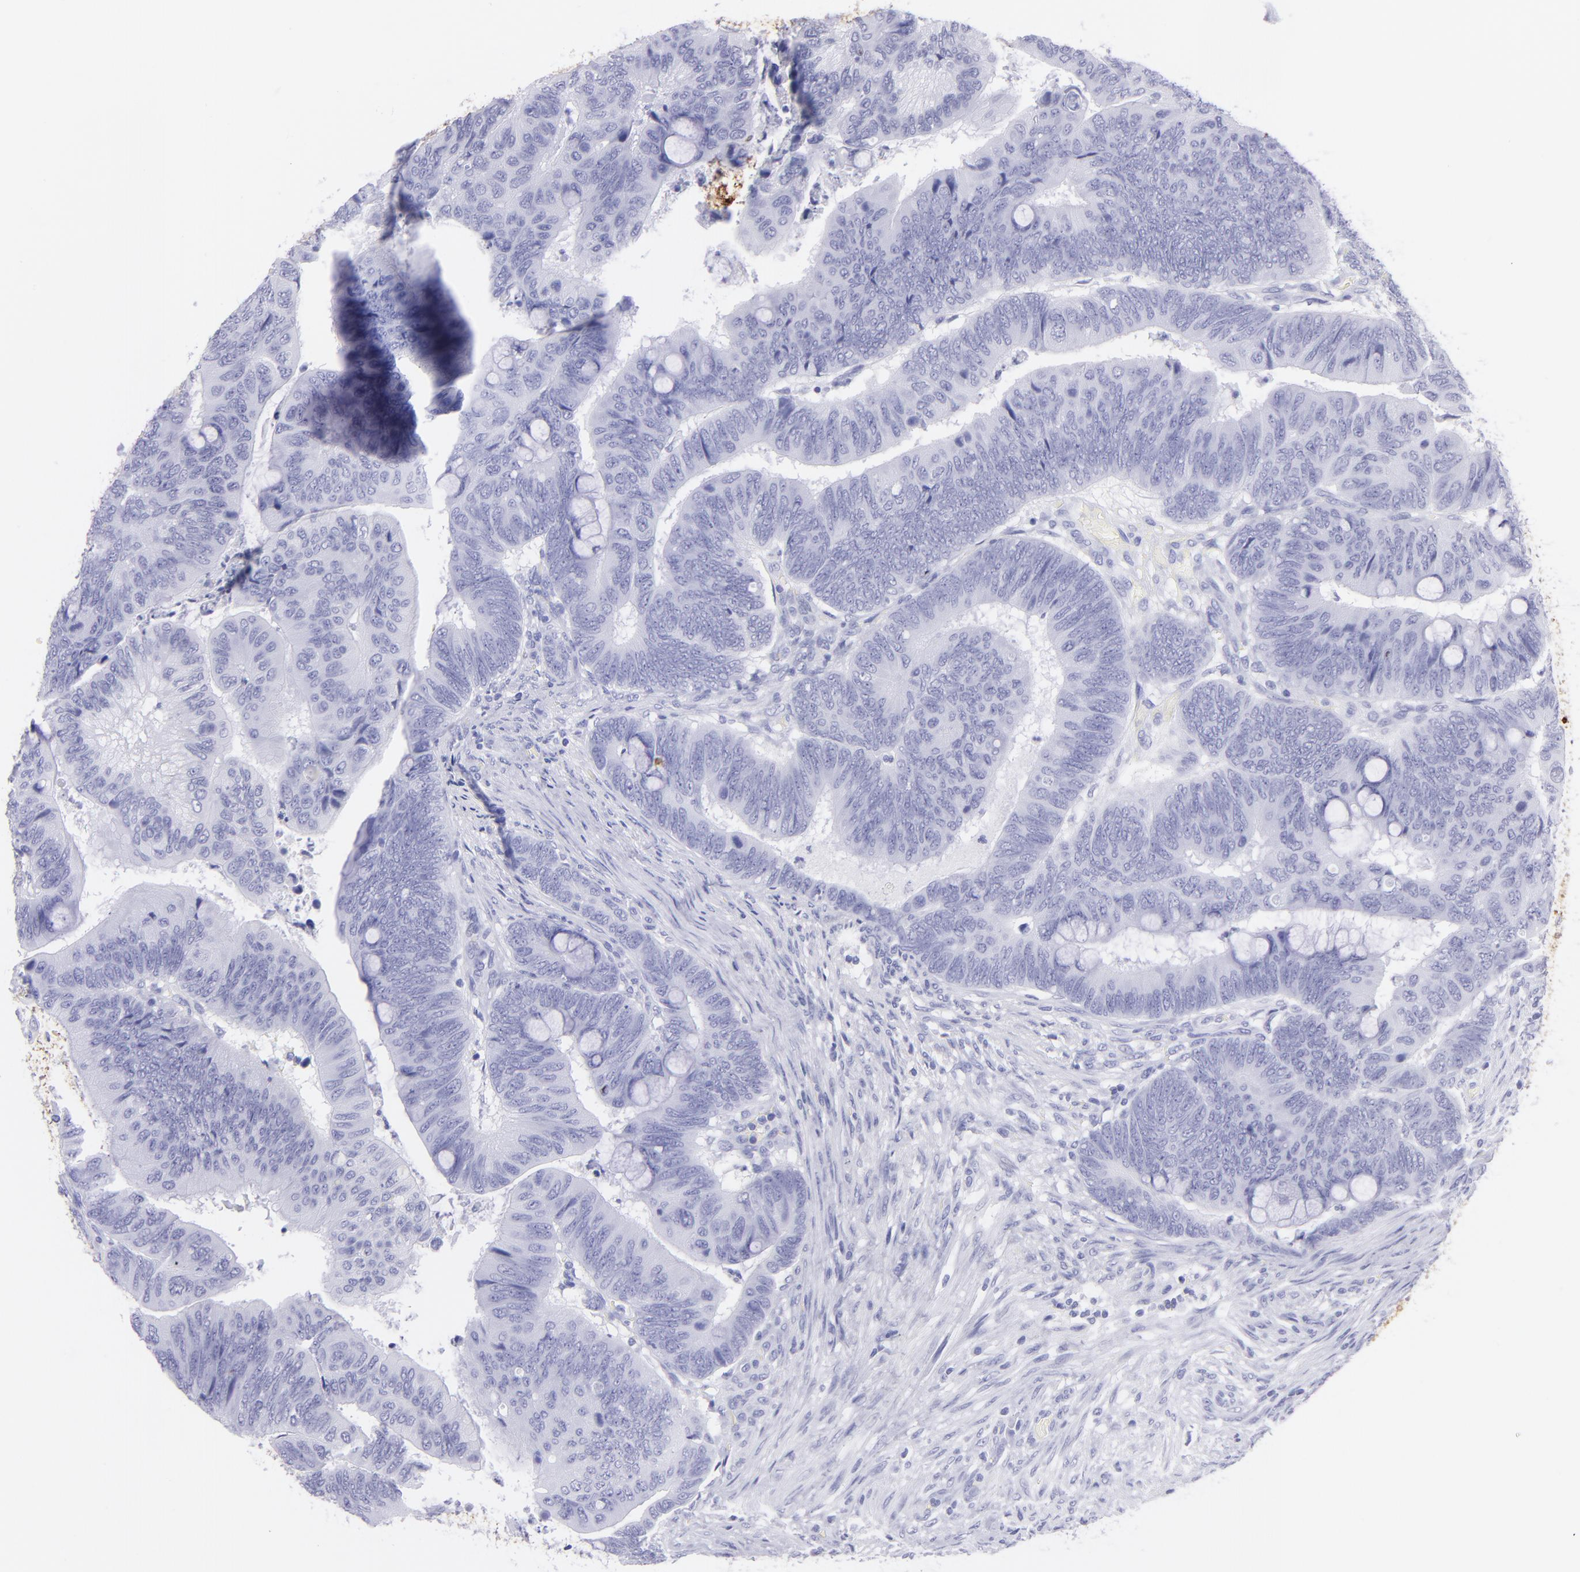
{"staining": {"intensity": "negative", "quantity": "none", "location": "none"}, "tissue": "colorectal cancer", "cell_type": "Tumor cells", "image_type": "cancer", "snomed": [{"axis": "morphology", "description": "Normal tissue, NOS"}, {"axis": "morphology", "description": "Adenocarcinoma, NOS"}, {"axis": "topography", "description": "Rectum"}], "caption": "This is a photomicrograph of IHC staining of colorectal cancer (adenocarcinoma), which shows no staining in tumor cells.", "gene": "PIP", "patient": {"sex": "male", "age": 92}}